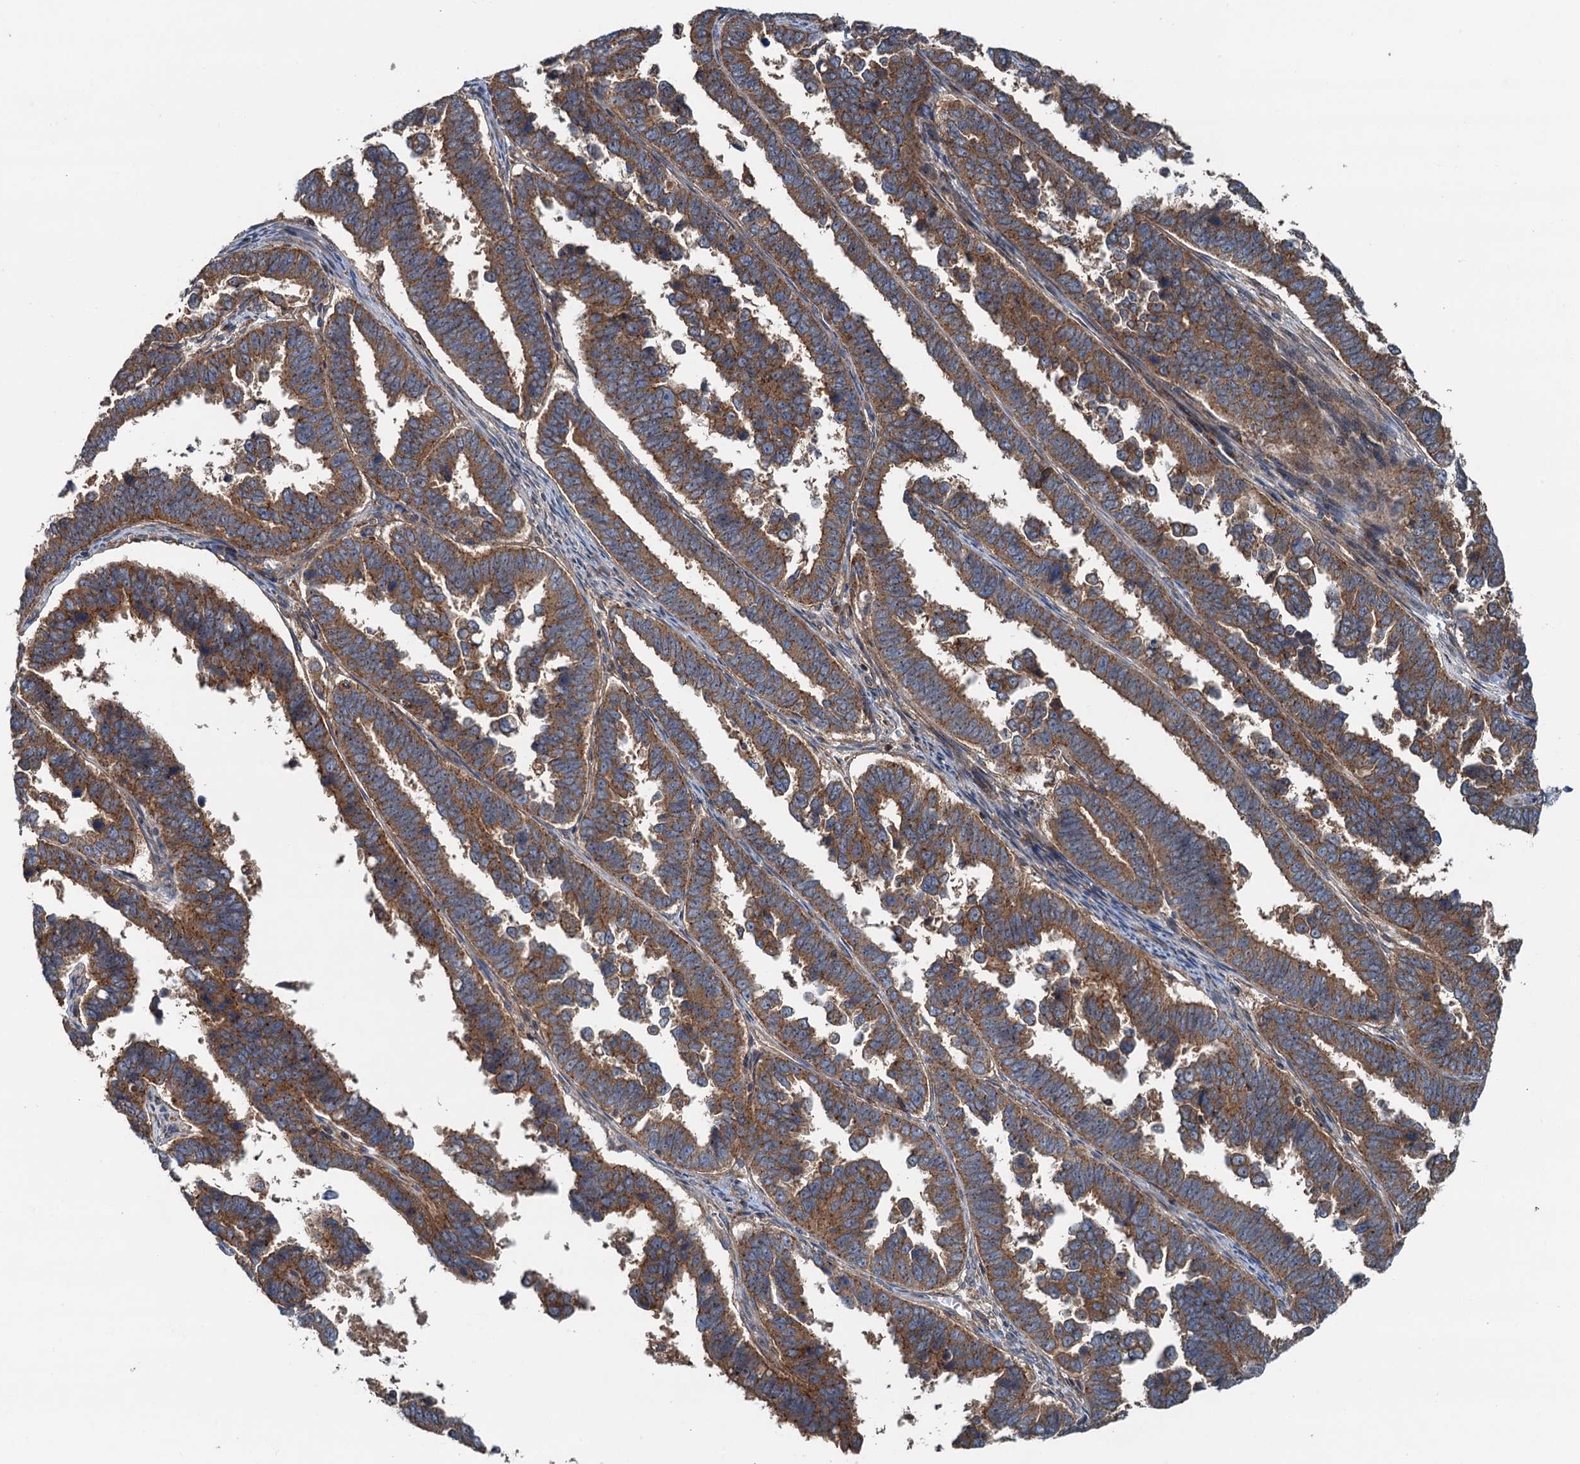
{"staining": {"intensity": "moderate", "quantity": ">75%", "location": "cytoplasmic/membranous"}, "tissue": "endometrial cancer", "cell_type": "Tumor cells", "image_type": "cancer", "snomed": [{"axis": "morphology", "description": "Adenocarcinoma, NOS"}, {"axis": "topography", "description": "Endometrium"}], "caption": "Endometrial cancer (adenocarcinoma) was stained to show a protein in brown. There is medium levels of moderate cytoplasmic/membranous staining in about >75% of tumor cells.", "gene": "COG3", "patient": {"sex": "female", "age": 75}}